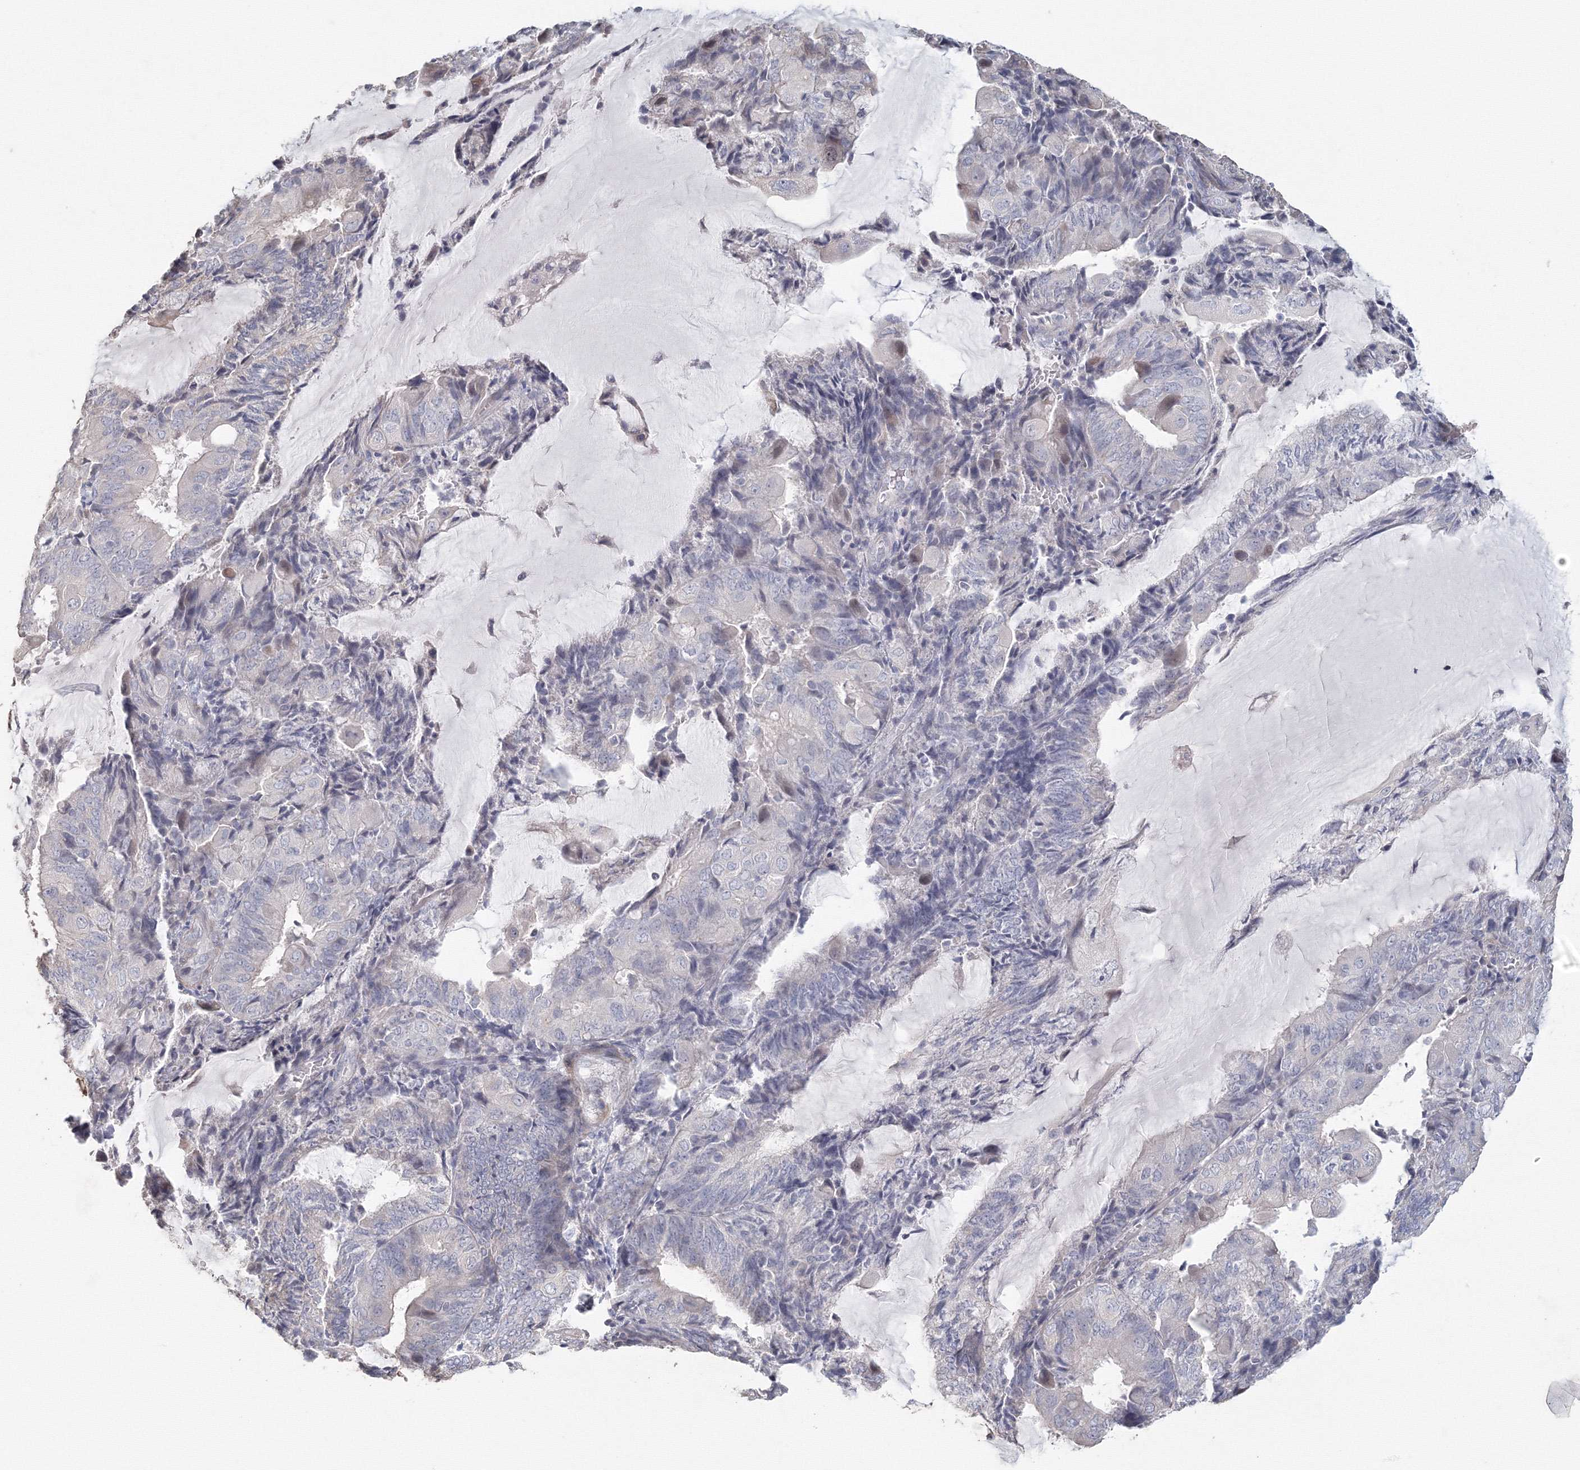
{"staining": {"intensity": "negative", "quantity": "none", "location": "none"}, "tissue": "endometrial cancer", "cell_type": "Tumor cells", "image_type": "cancer", "snomed": [{"axis": "morphology", "description": "Adenocarcinoma, NOS"}, {"axis": "topography", "description": "Endometrium"}], "caption": "This is an immunohistochemistry (IHC) image of endometrial cancer. There is no staining in tumor cells.", "gene": "TACC2", "patient": {"sex": "female", "age": 81}}